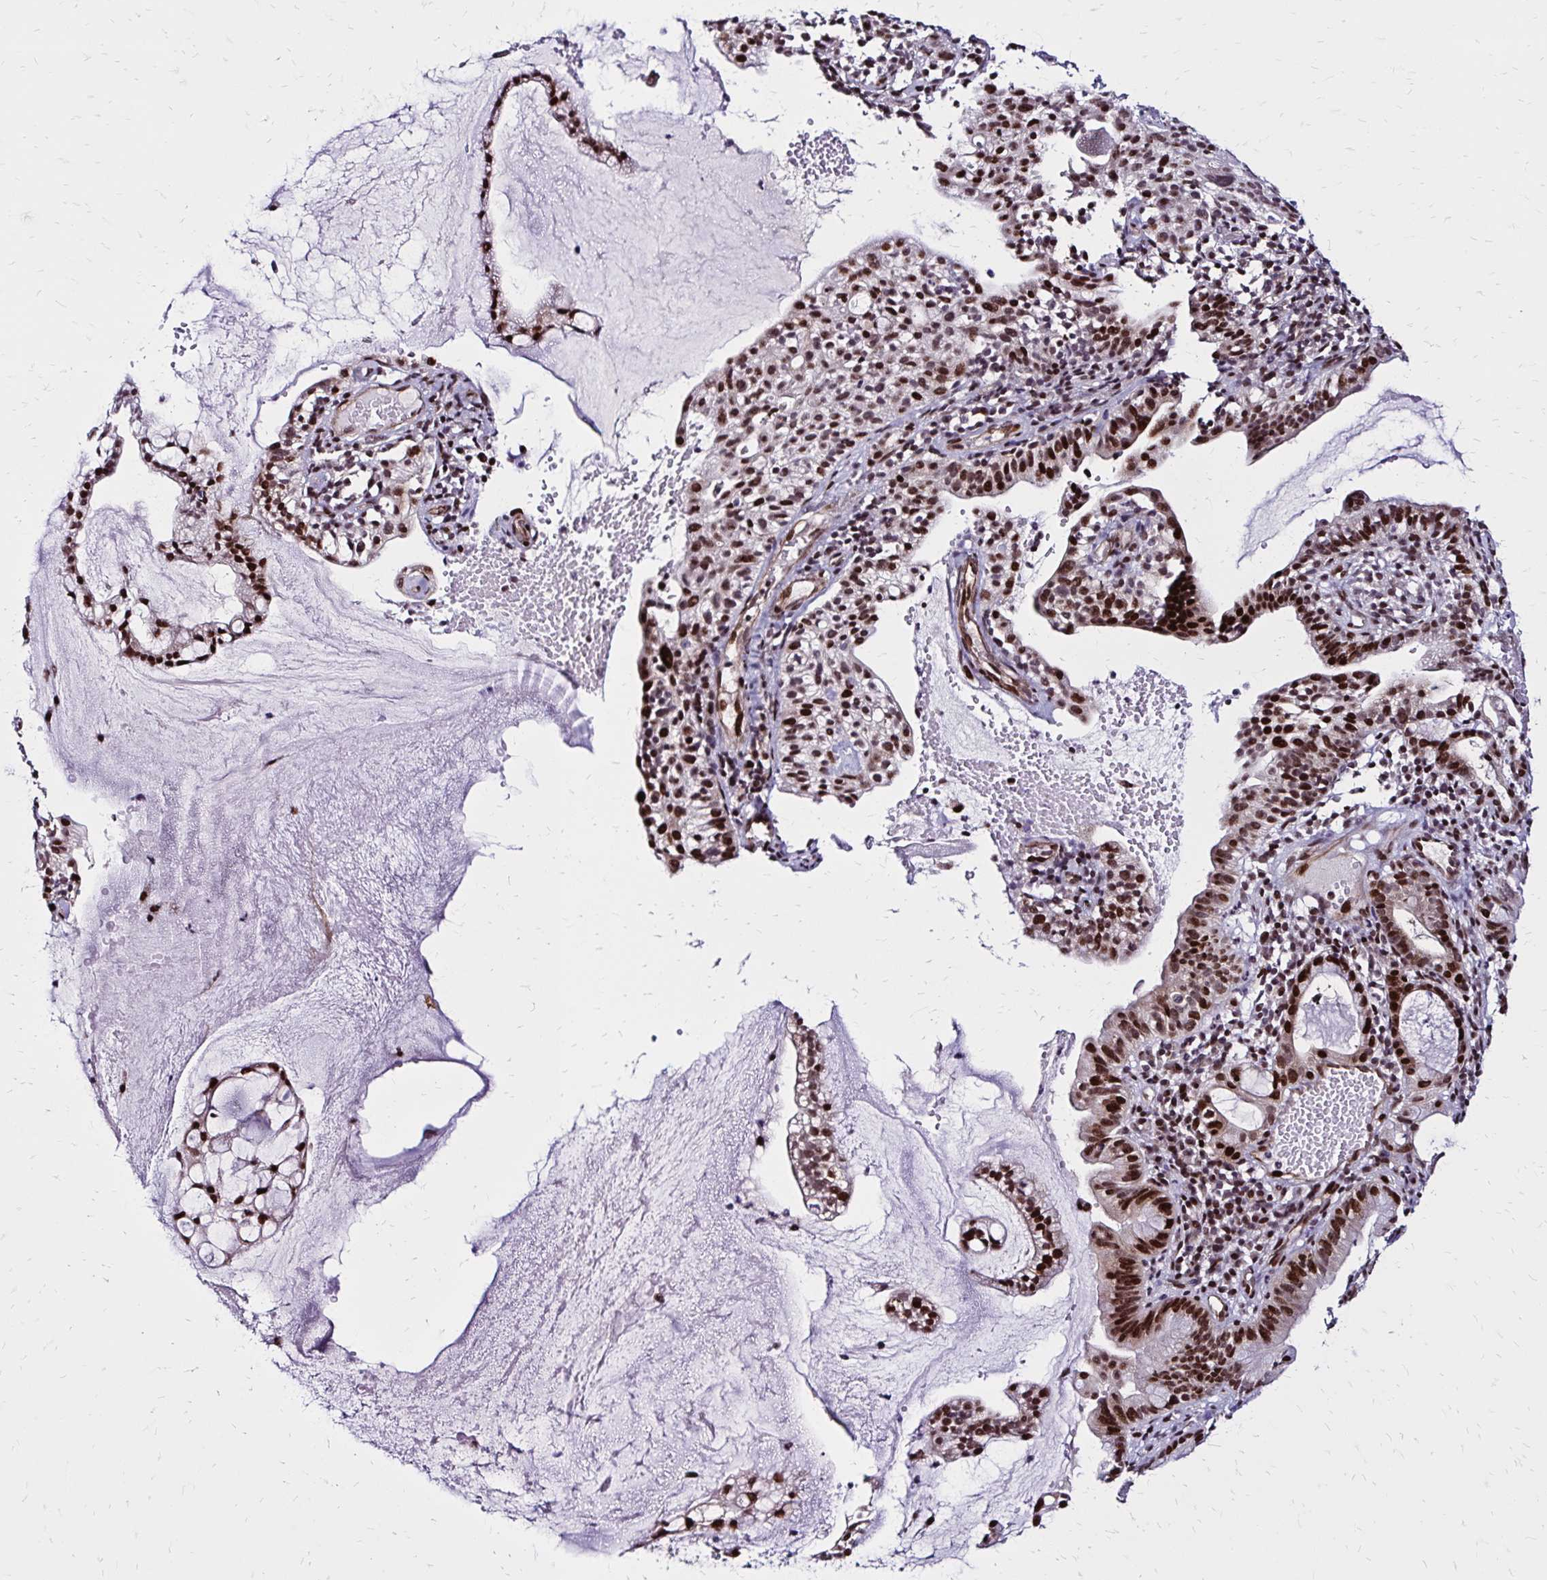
{"staining": {"intensity": "moderate", "quantity": ">75%", "location": "nuclear"}, "tissue": "cervical cancer", "cell_type": "Tumor cells", "image_type": "cancer", "snomed": [{"axis": "morphology", "description": "Adenocarcinoma, NOS"}, {"axis": "topography", "description": "Cervix"}], "caption": "Cervical cancer (adenocarcinoma) was stained to show a protein in brown. There is medium levels of moderate nuclear positivity in about >75% of tumor cells.", "gene": "TOB1", "patient": {"sex": "female", "age": 41}}